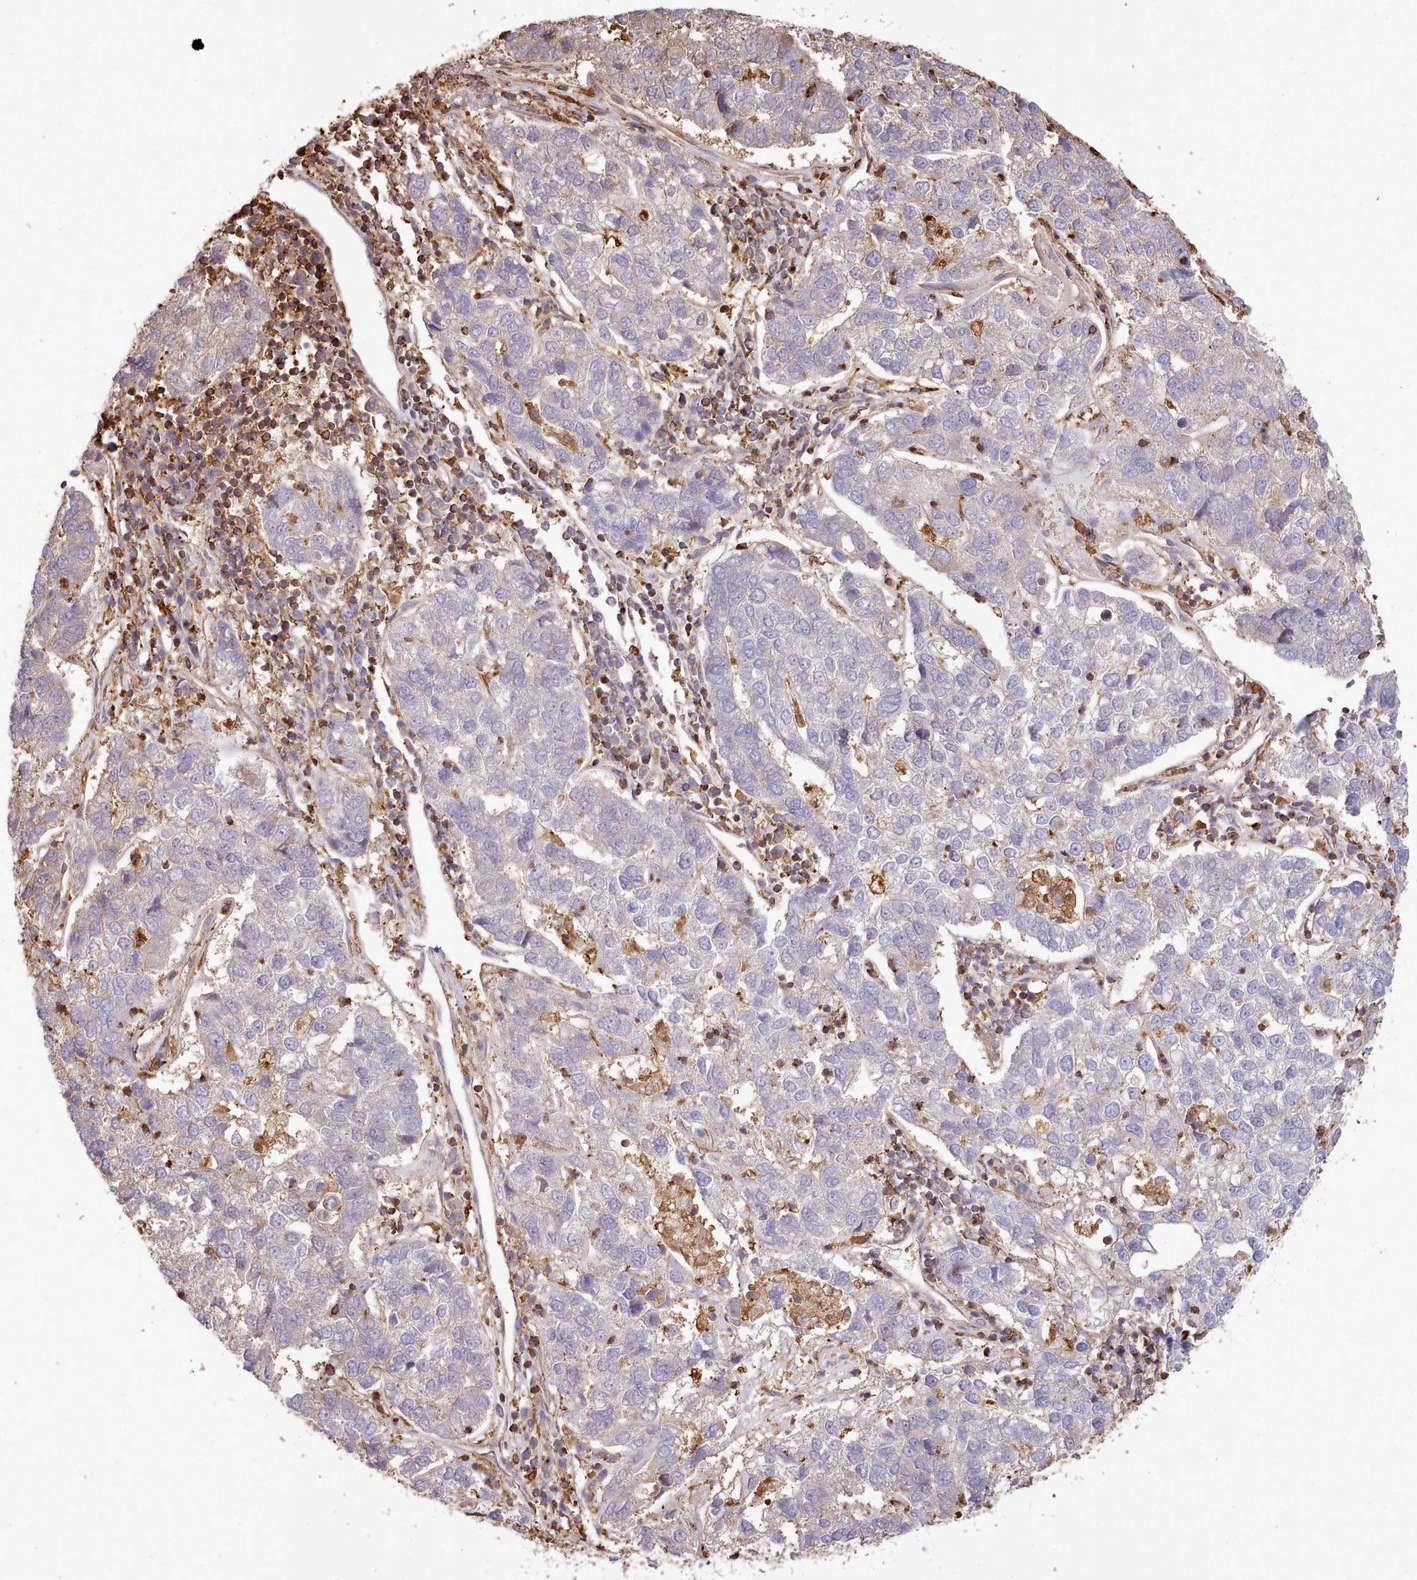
{"staining": {"intensity": "negative", "quantity": "none", "location": "none"}, "tissue": "pancreatic cancer", "cell_type": "Tumor cells", "image_type": "cancer", "snomed": [{"axis": "morphology", "description": "Adenocarcinoma, NOS"}, {"axis": "topography", "description": "Pancreas"}], "caption": "Tumor cells are negative for brown protein staining in pancreatic cancer. (DAB IHC with hematoxylin counter stain).", "gene": "CAPZA1", "patient": {"sex": "female", "age": 61}}